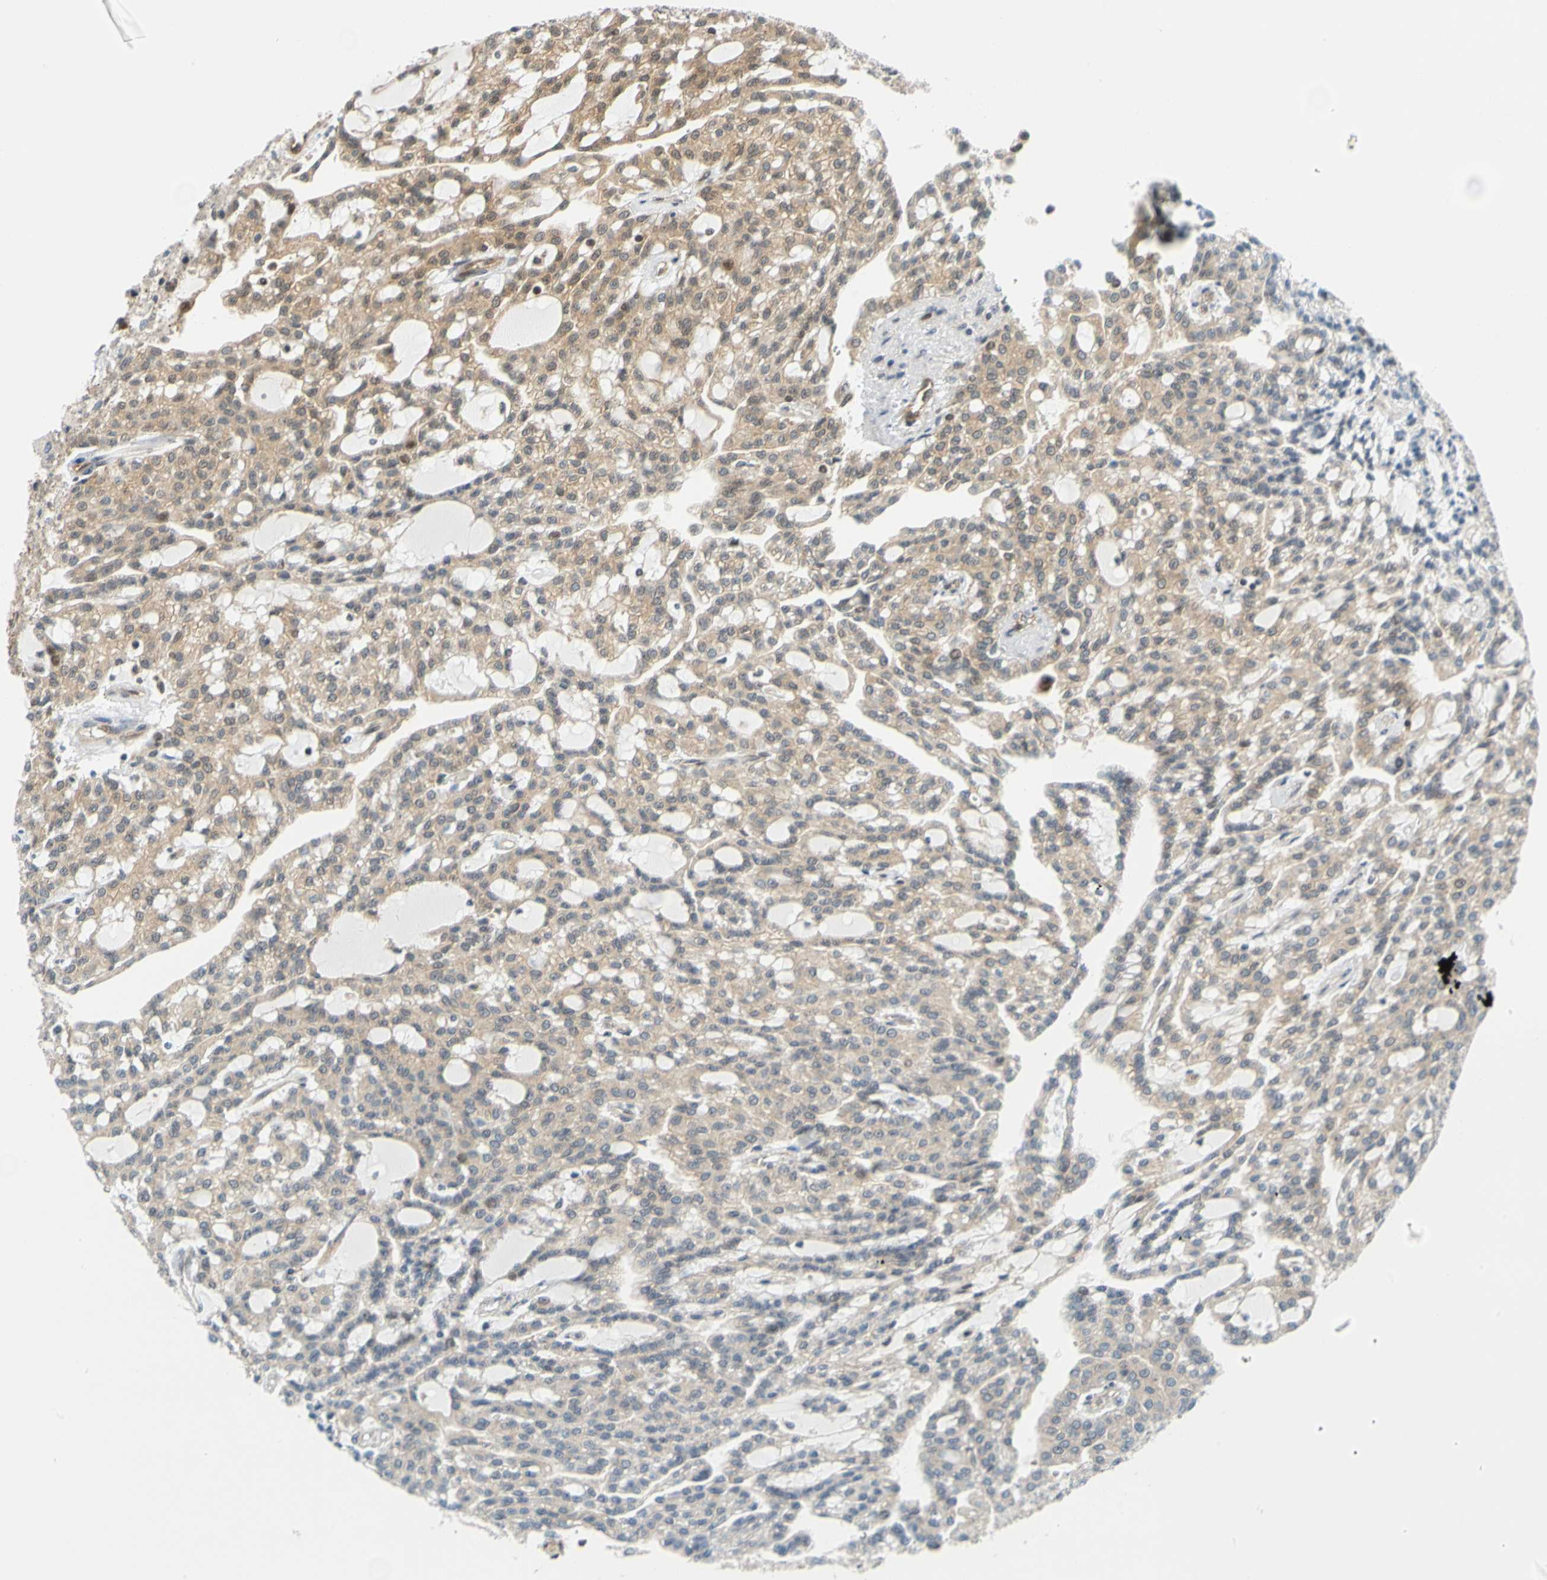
{"staining": {"intensity": "moderate", "quantity": "25%-75%", "location": "cytoplasmic/membranous,nuclear"}, "tissue": "renal cancer", "cell_type": "Tumor cells", "image_type": "cancer", "snomed": [{"axis": "morphology", "description": "Adenocarcinoma, NOS"}, {"axis": "topography", "description": "Kidney"}], "caption": "Immunohistochemical staining of human renal adenocarcinoma shows medium levels of moderate cytoplasmic/membranous and nuclear protein positivity in about 25%-75% of tumor cells.", "gene": "MAPK9", "patient": {"sex": "male", "age": 63}}